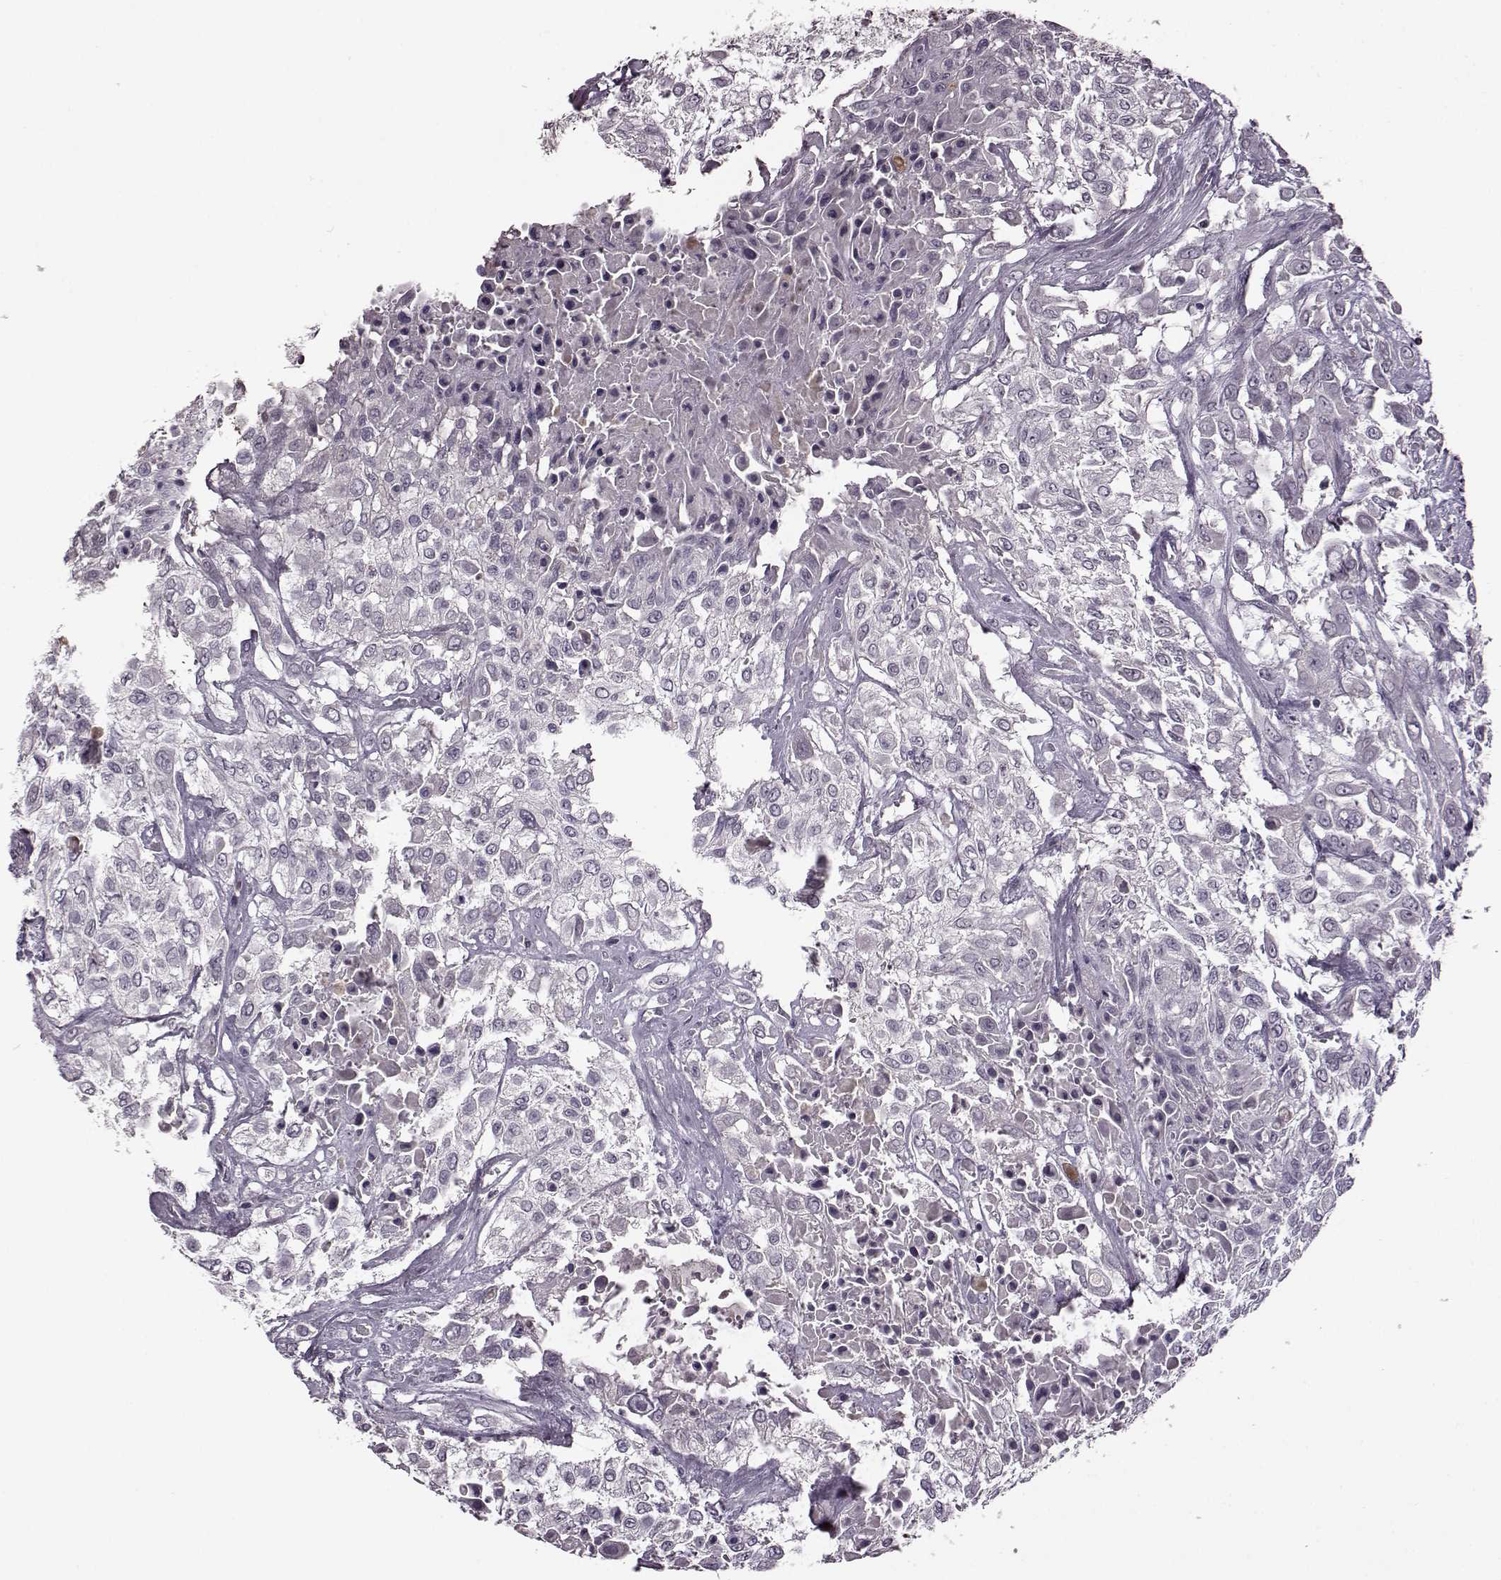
{"staining": {"intensity": "negative", "quantity": "none", "location": "none"}, "tissue": "urothelial cancer", "cell_type": "Tumor cells", "image_type": "cancer", "snomed": [{"axis": "morphology", "description": "Urothelial carcinoma, High grade"}, {"axis": "topography", "description": "Urinary bladder"}], "caption": "DAB immunohistochemical staining of human urothelial carcinoma (high-grade) reveals no significant staining in tumor cells.", "gene": "CNGA3", "patient": {"sex": "male", "age": 57}}